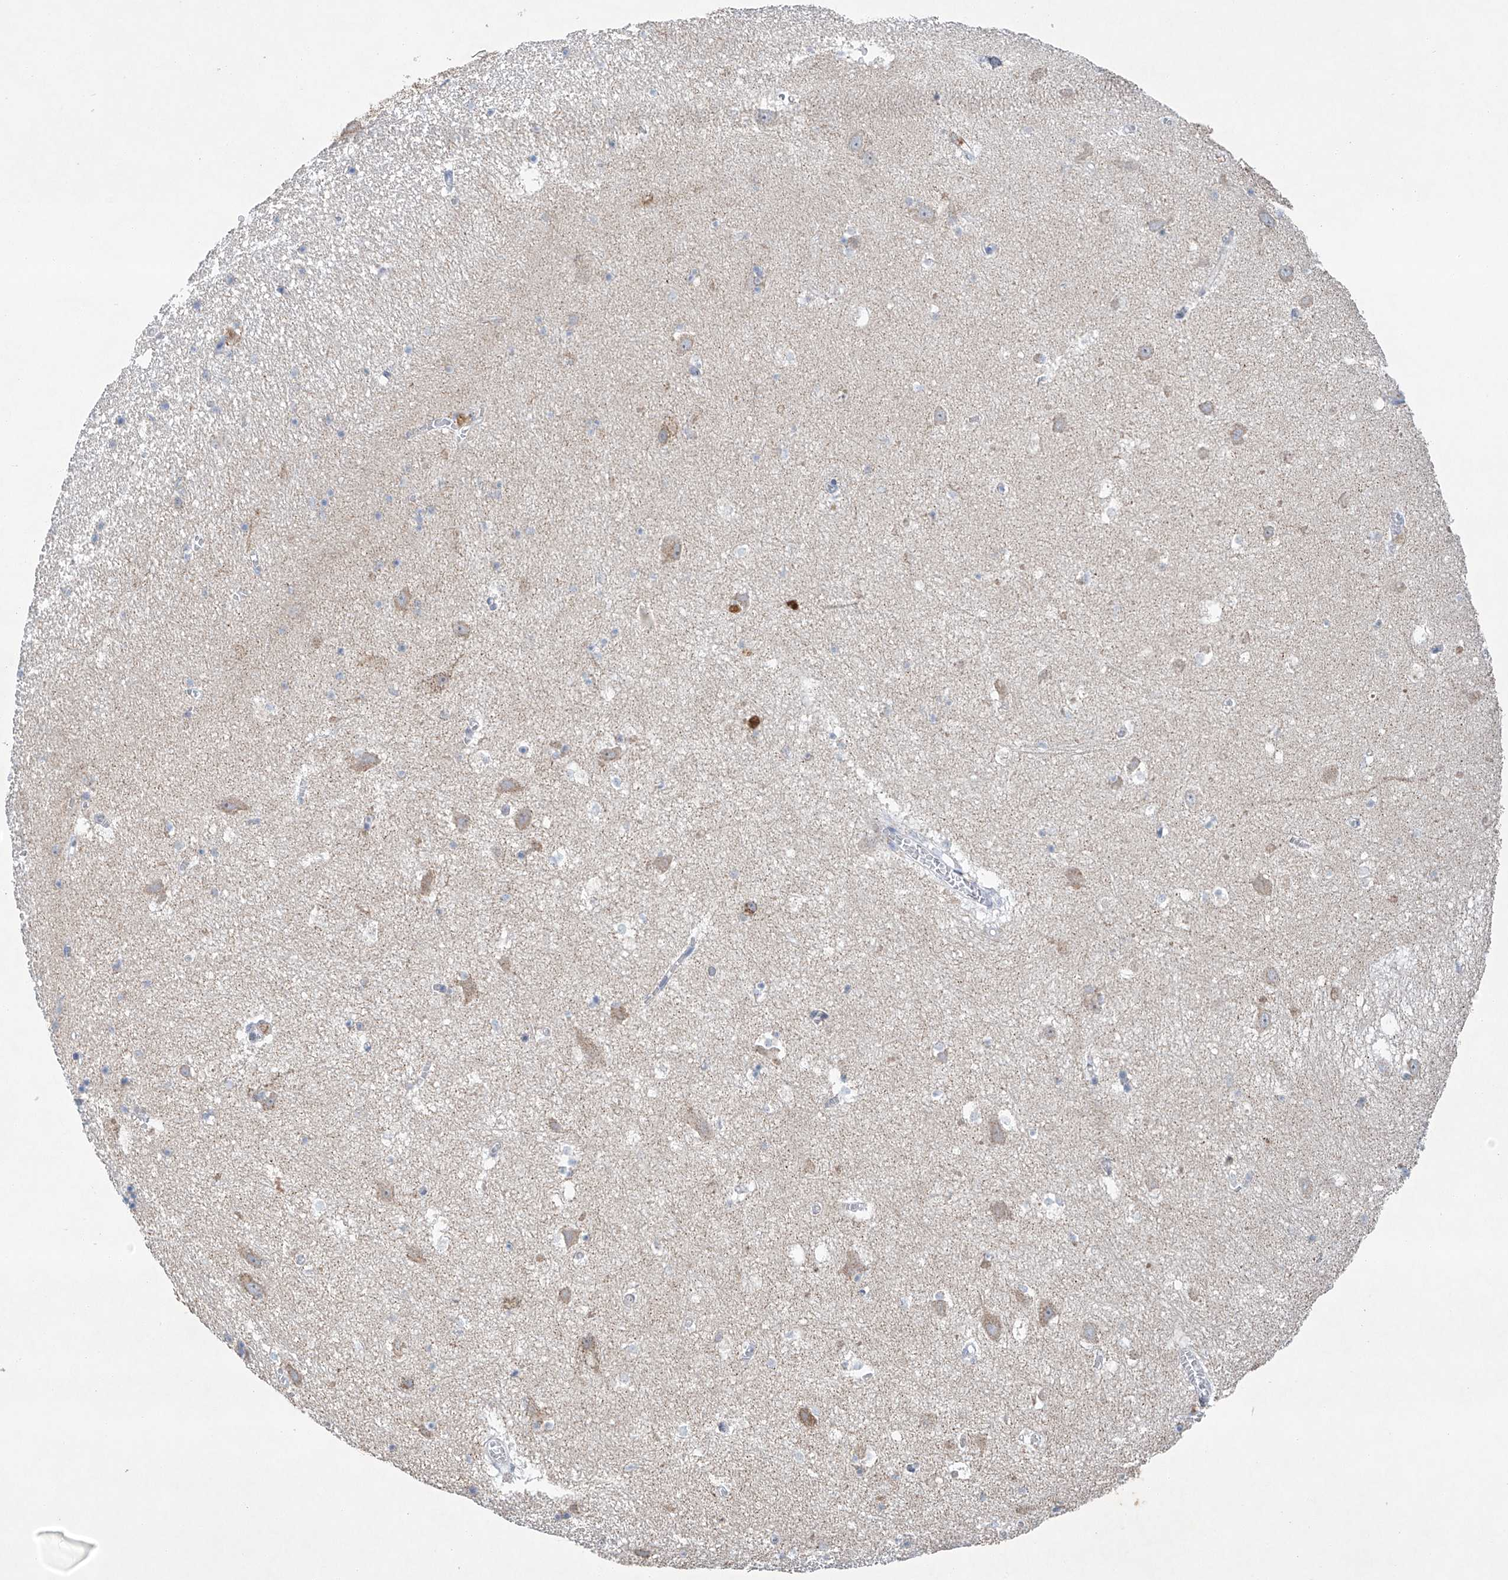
{"staining": {"intensity": "negative", "quantity": "none", "location": "none"}, "tissue": "hippocampus", "cell_type": "Glial cells", "image_type": "normal", "snomed": [{"axis": "morphology", "description": "Normal tissue, NOS"}, {"axis": "topography", "description": "Hippocampus"}], "caption": "High power microscopy photomicrograph of an IHC micrograph of unremarkable hippocampus, revealing no significant staining in glial cells. Nuclei are stained in blue.", "gene": "KLF15", "patient": {"sex": "female", "age": 64}}